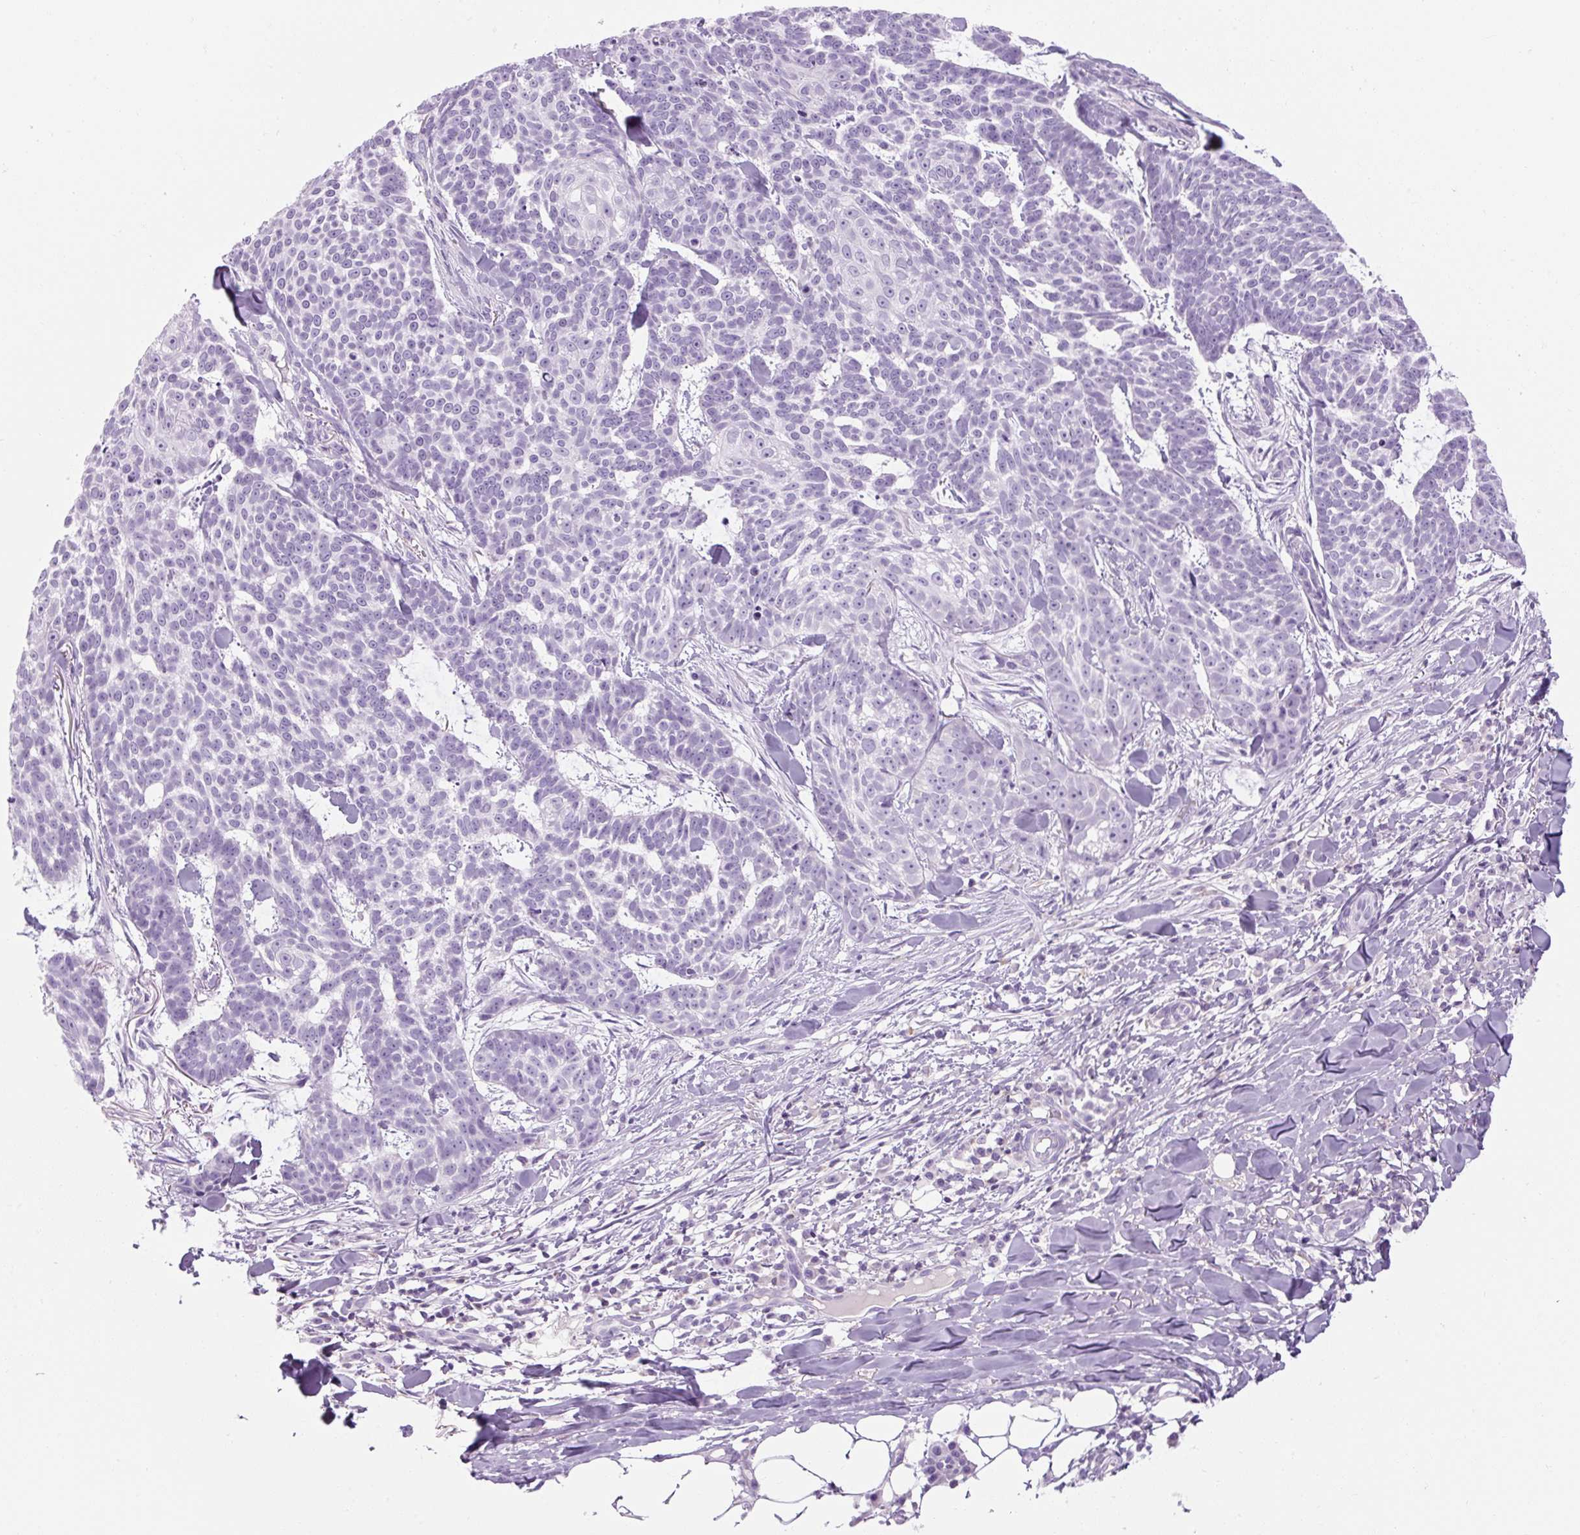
{"staining": {"intensity": "negative", "quantity": "none", "location": "none"}, "tissue": "skin cancer", "cell_type": "Tumor cells", "image_type": "cancer", "snomed": [{"axis": "morphology", "description": "Basal cell carcinoma"}, {"axis": "topography", "description": "Skin"}], "caption": "Skin cancer (basal cell carcinoma) stained for a protein using immunohistochemistry (IHC) reveals no expression tumor cells.", "gene": "TIGD2", "patient": {"sex": "female", "age": 93}}